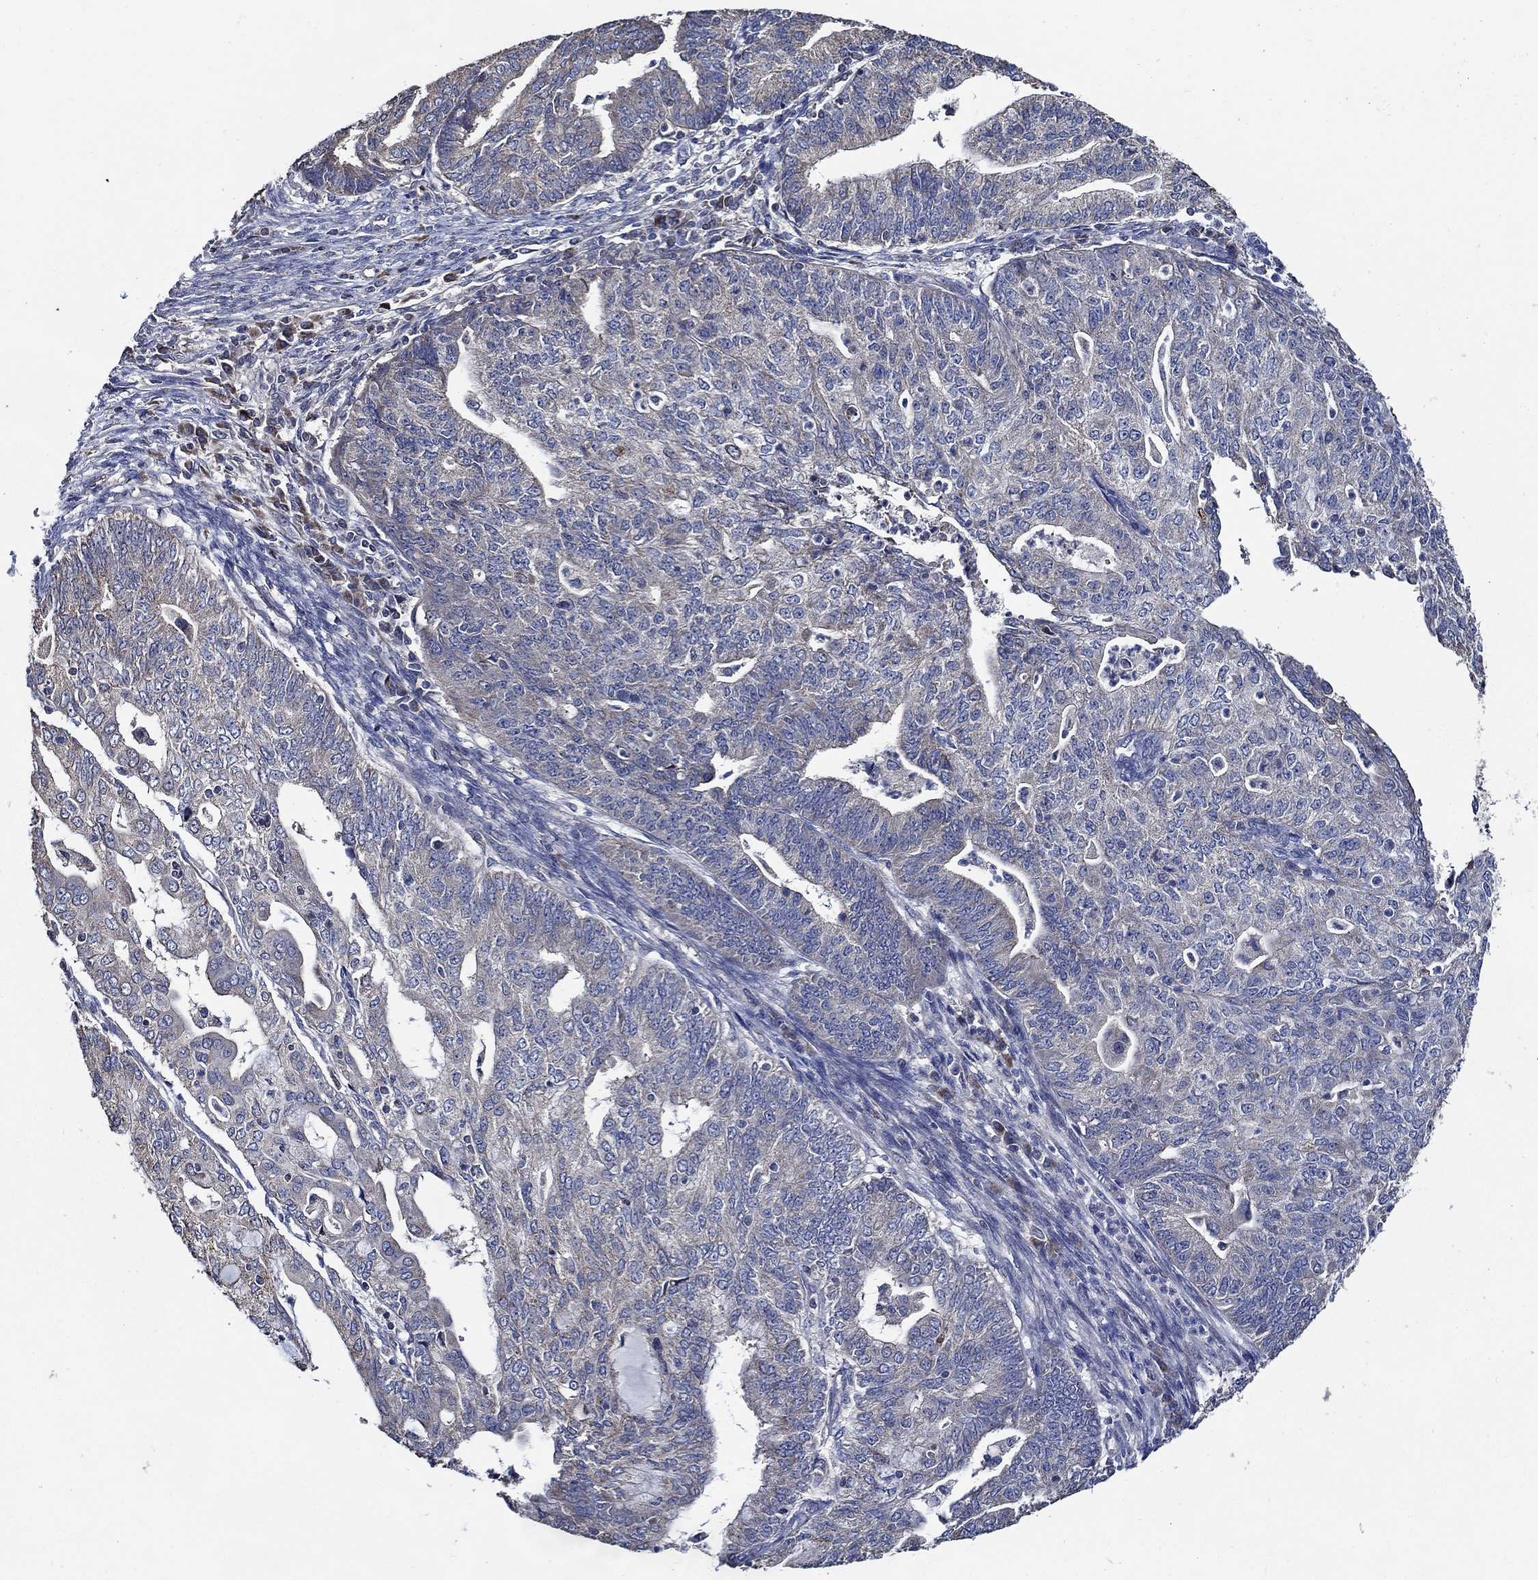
{"staining": {"intensity": "negative", "quantity": "none", "location": "none"}, "tissue": "endometrial cancer", "cell_type": "Tumor cells", "image_type": "cancer", "snomed": [{"axis": "morphology", "description": "Adenocarcinoma, NOS"}, {"axis": "topography", "description": "Endometrium"}], "caption": "Immunohistochemistry micrograph of neoplastic tissue: endometrial cancer stained with DAB exhibits no significant protein expression in tumor cells.", "gene": "WDR53", "patient": {"sex": "female", "age": 82}}